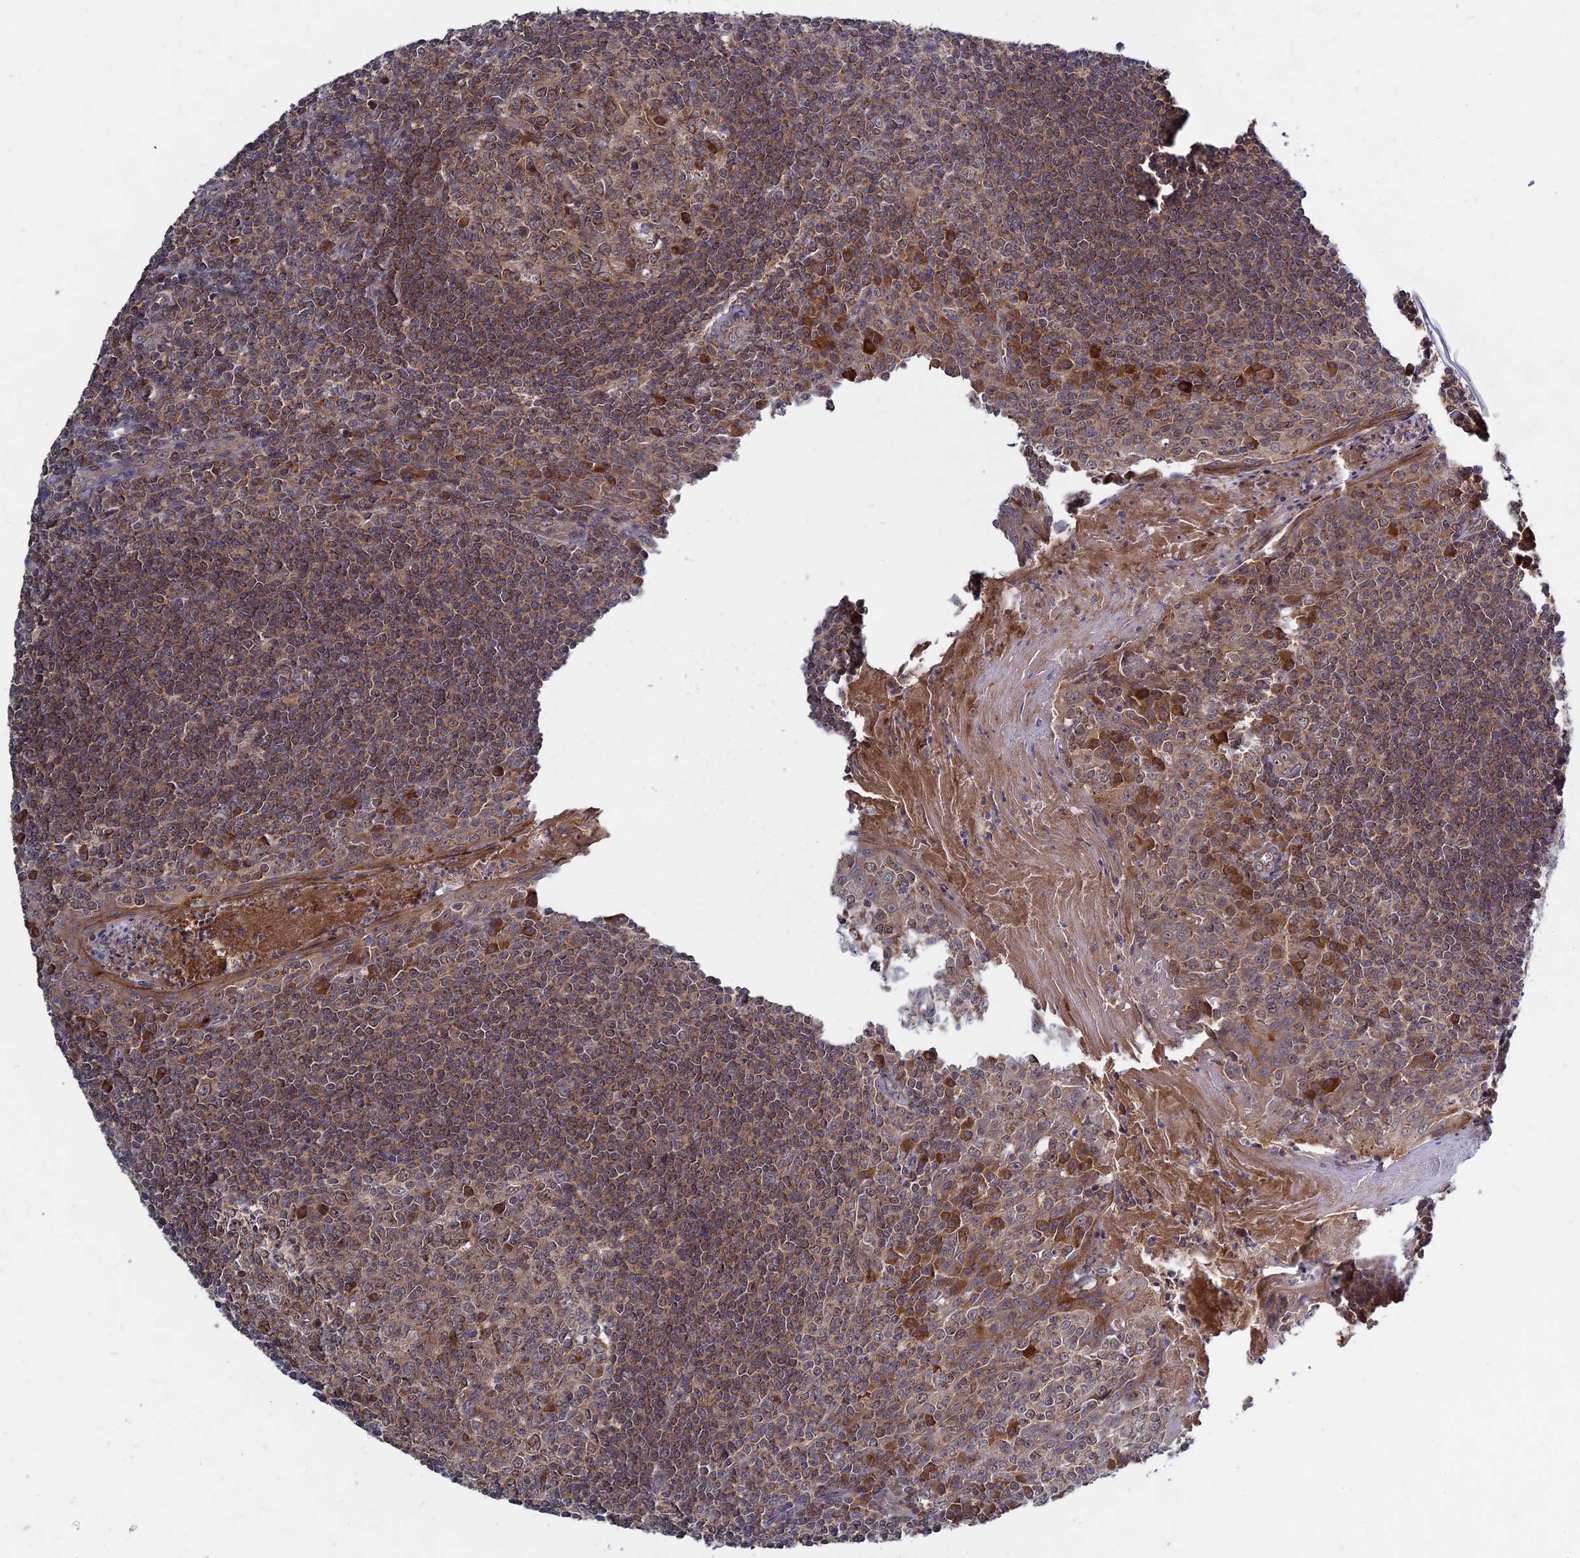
{"staining": {"intensity": "moderate", "quantity": "25%-75%", "location": "cytoplasmic/membranous"}, "tissue": "tonsil", "cell_type": "Germinal center cells", "image_type": "normal", "snomed": [{"axis": "morphology", "description": "Normal tissue, NOS"}, {"axis": "topography", "description": "Tonsil"}], "caption": "Immunohistochemical staining of benign human tonsil reveals medium levels of moderate cytoplasmic/membranous expression in approximately 25%-75% of germinal center cells. (DAB = brown stain, brightfield microscopy at high magnification).", "gene": "RAB15", "patient": {"sex": "male", "age": 27}}